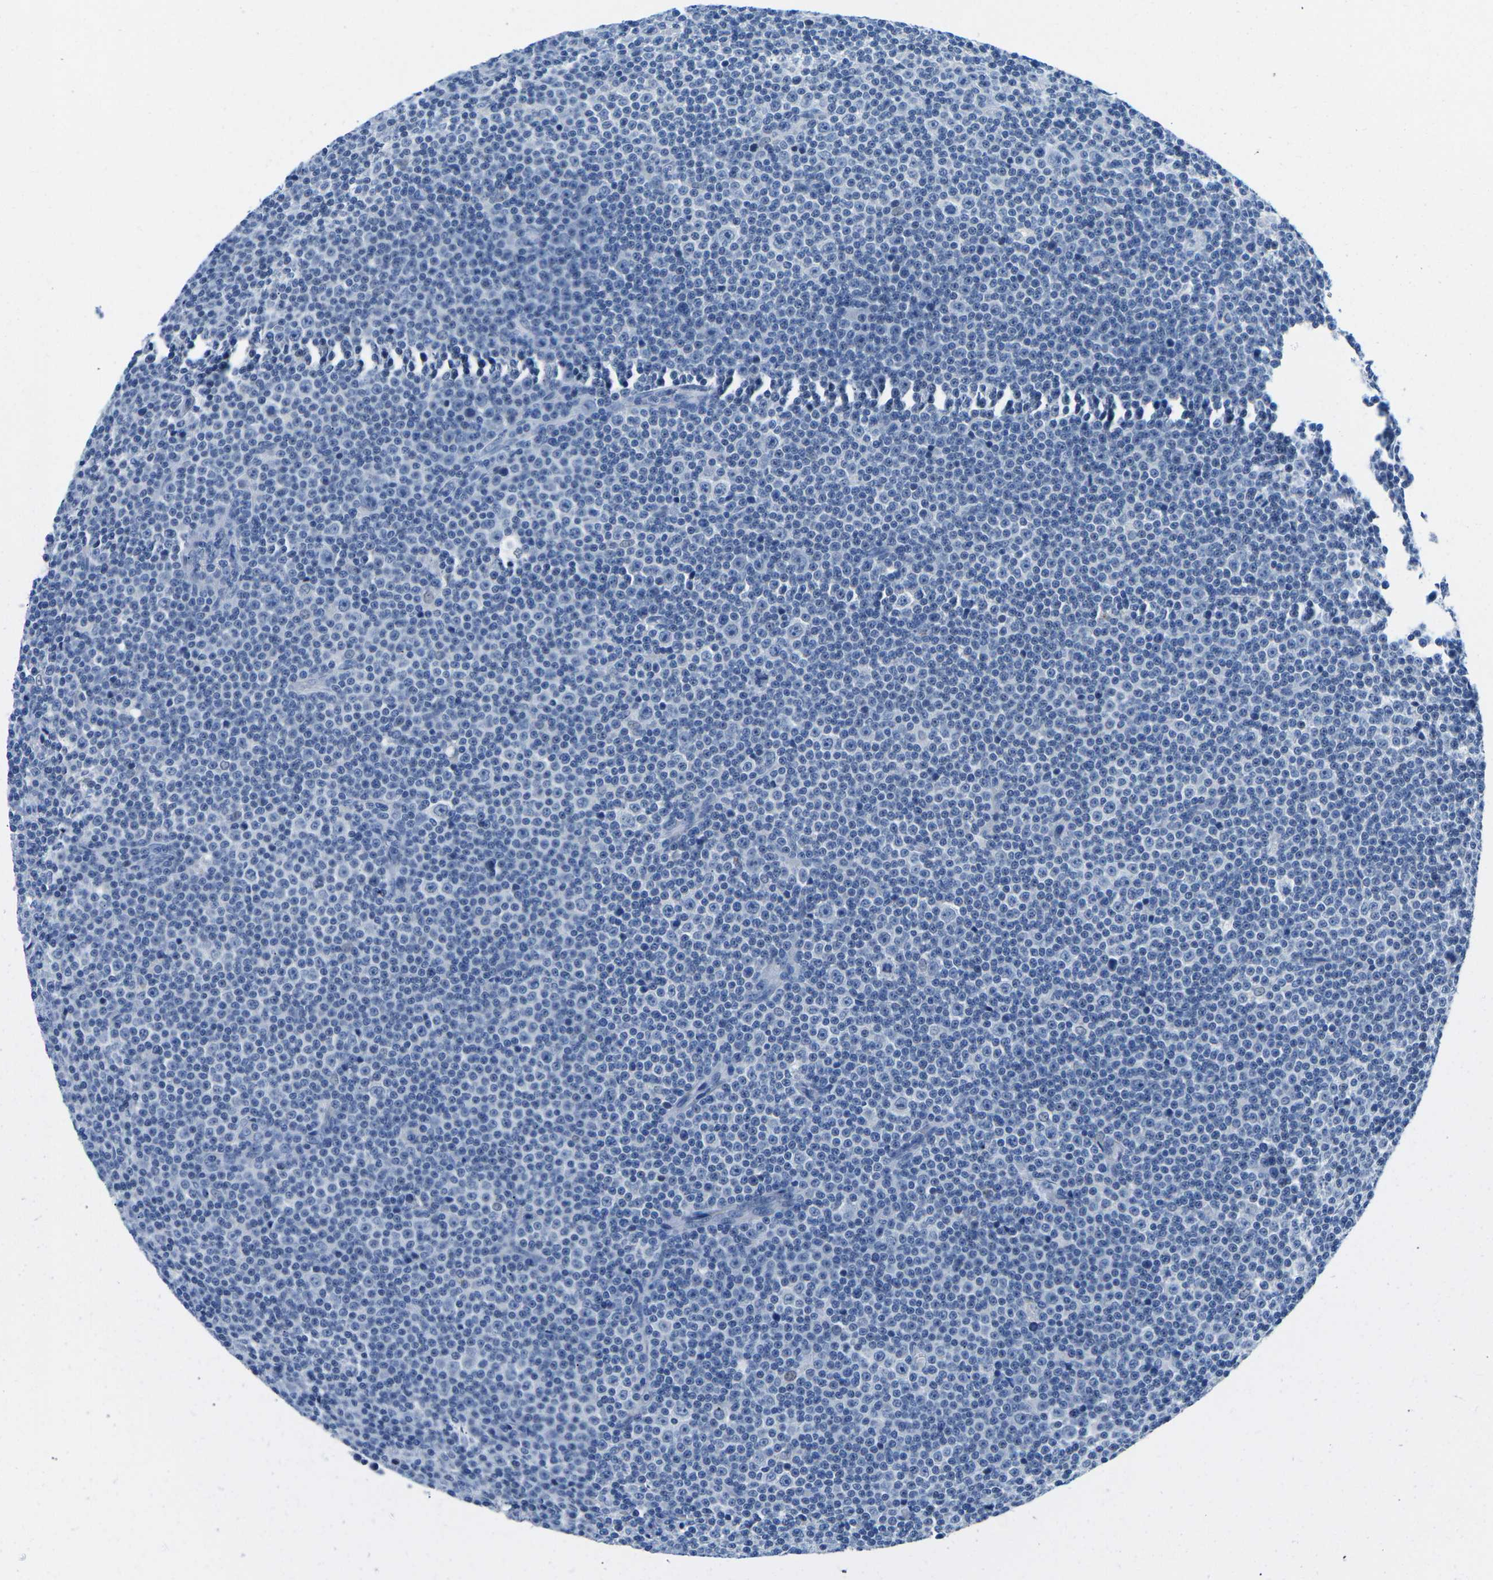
{"staining": {"intensity": "negative", "quantity": "none", "location": "none"}, "tissue": "lymphoma", "cell_type": "Tumor cells", "image_type": "cancer", "snomed": [{"axis": "morphology", "description": "Malignant lymphoma, non-Hodgkin's type, Low grade"}, {"axis": "topography", "description": "Lymph node"}], "caption": "Micrograph shows no significant protein positivity in tumor cells of lymphoma. Nuclei are stained in blue.", "gene": "TM6SF1", "patient": {"sex": "female", "age": 67}}